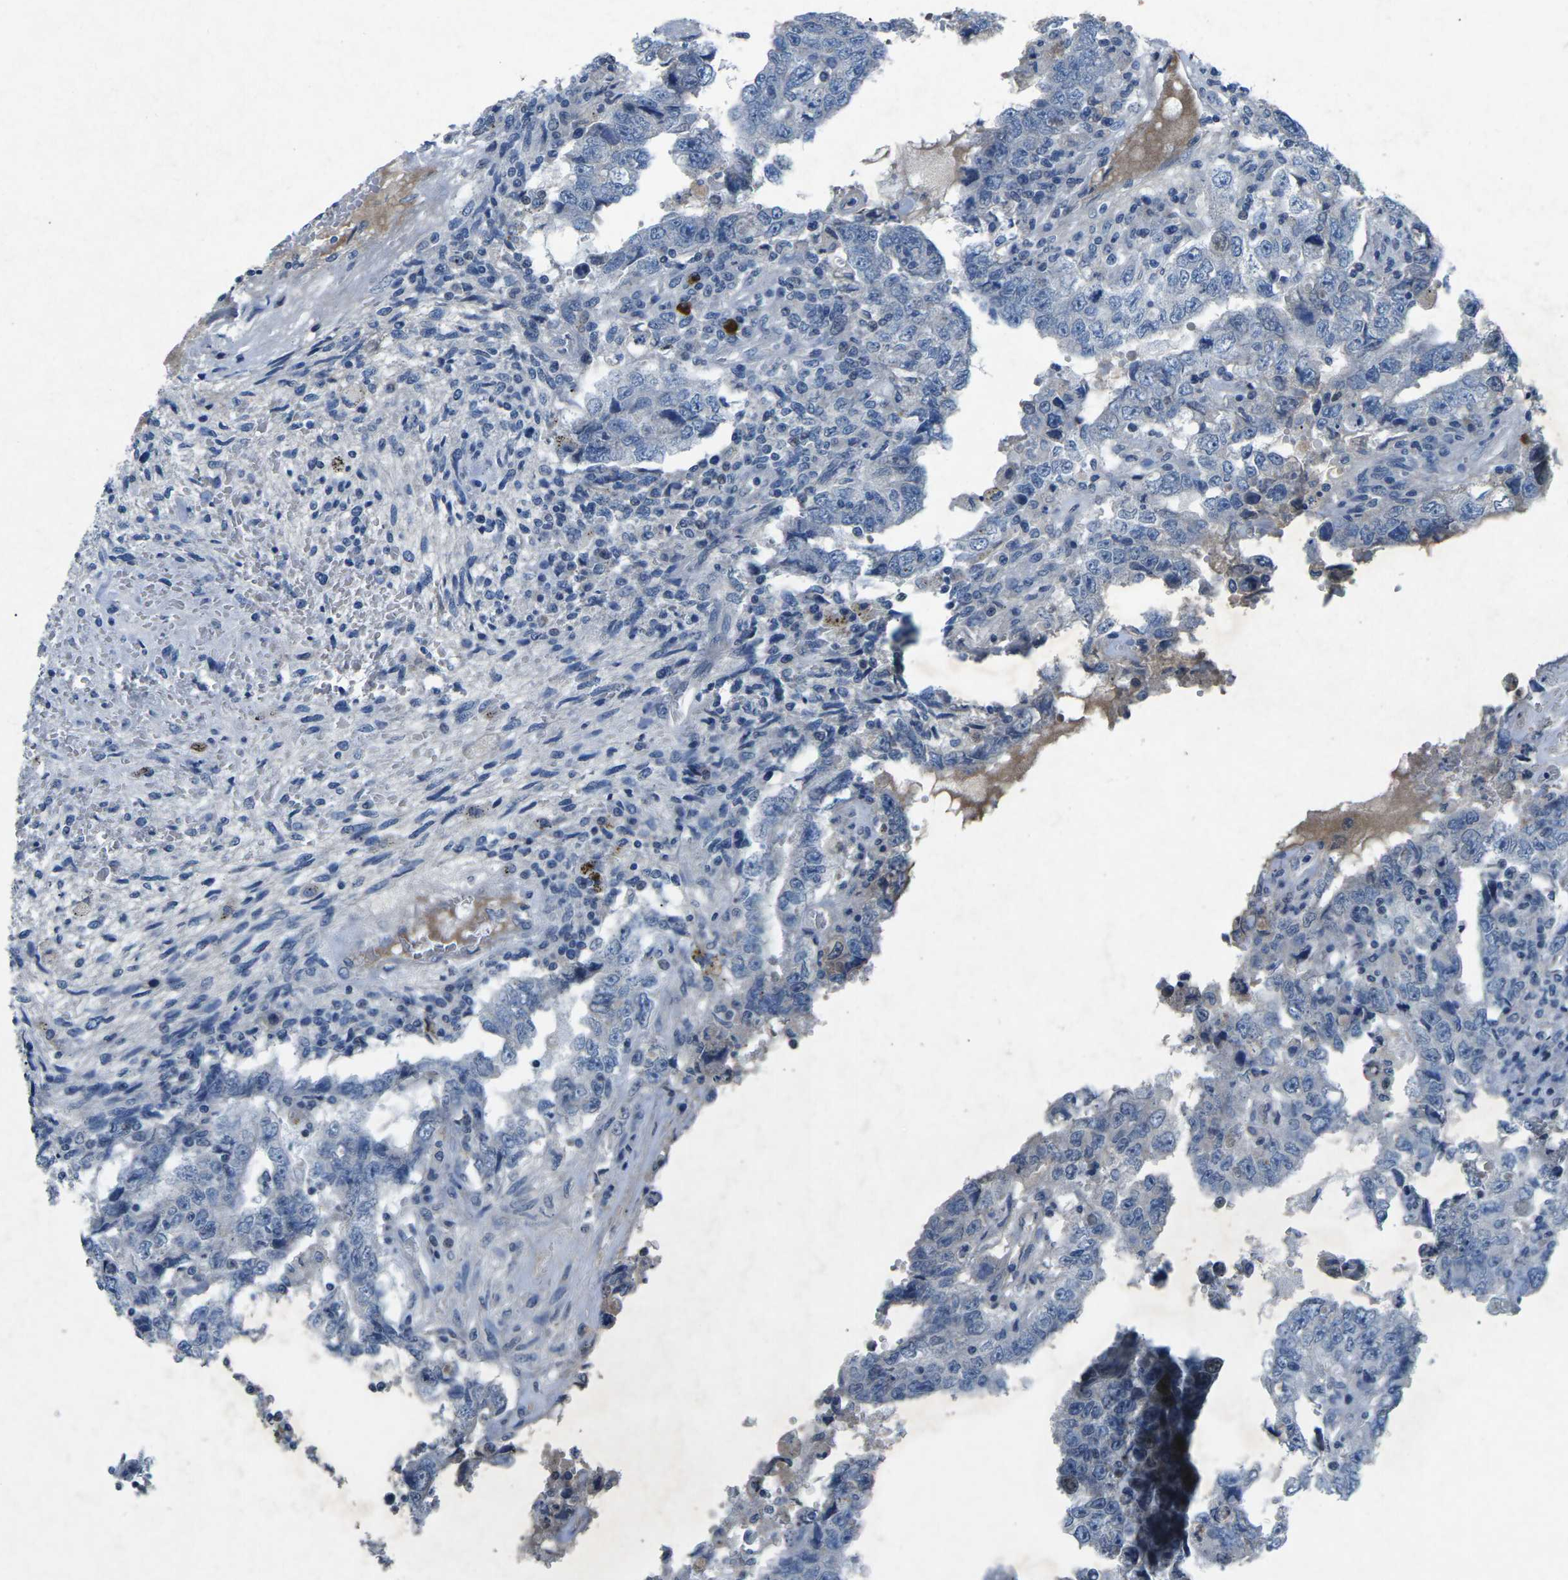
{"staining": {"intensity": "negative", "quantity": "none", "location": "none"}, "tissue": "testis cancer", "cell_type": "Tumor cells", "image_type": "cancer", "snomed": [{"axis": "morphology", "description": "Carcinoma, Embryonal, NOS"}, {"axis": "topography", "description": "Testis"}], "caption": "A micrograph of human testis cancer is negative for staining in tumor cells. (Brightfield microscopy of DAB (3,3'-diaminobenzidine) immunohistochemistry at high magnification).", "gene": "PLG", "patient": {"sex": "male", "age": 26}}